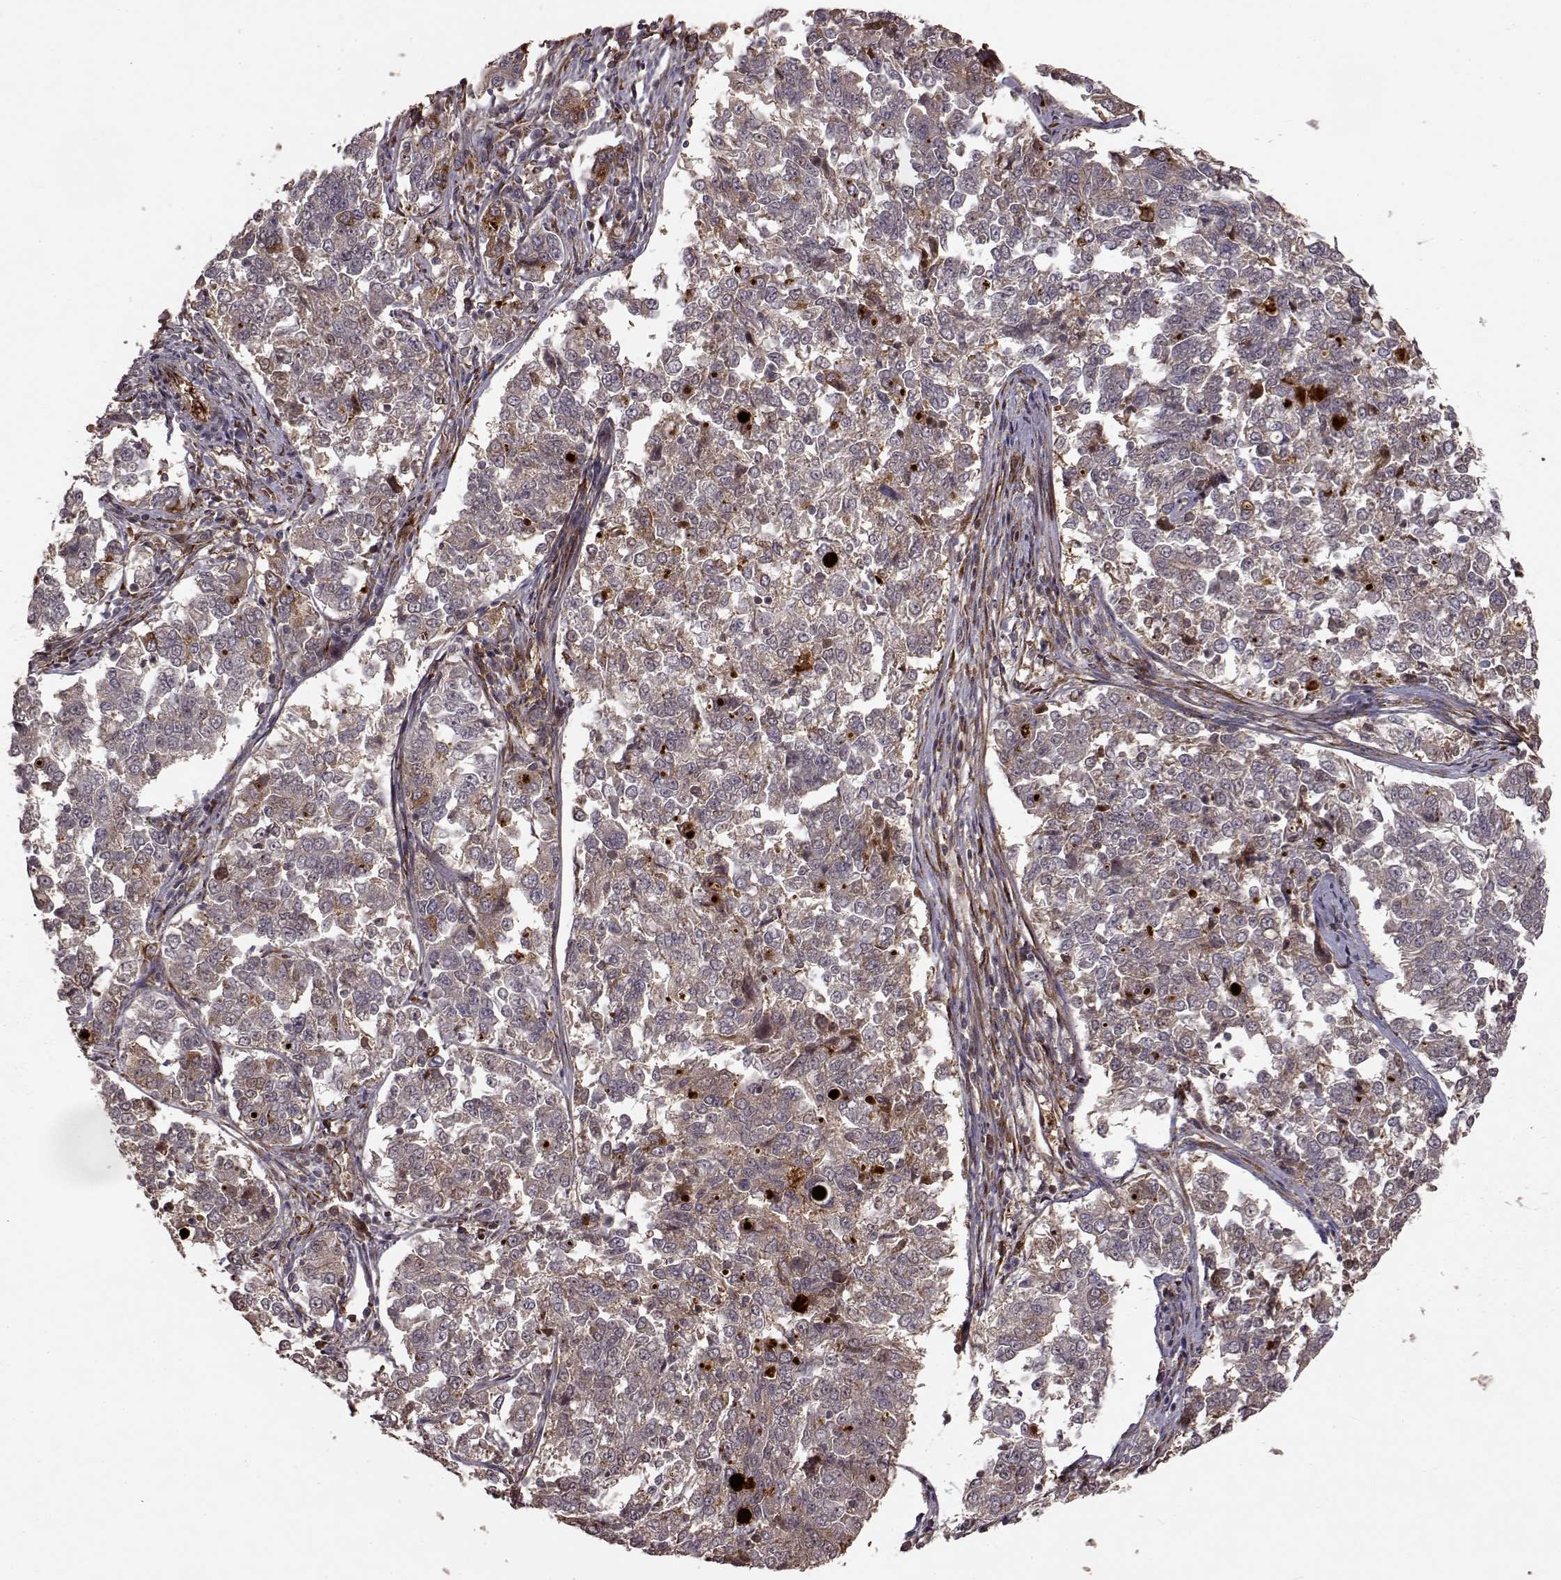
{"staining": {"intensity": "moderate", "quantity": "<25%", "location": "cytoplasmic/membranous"}, "tissue": "endometrial cancer", "cell_type": "Tumor cells", "image_type": "cancer", "snomed": [{"axis": "morphology", "description": "Adenocarcinoma, NOS"}, {"axis": "topography", "description": "Endometrium"}], "caption": "High-magnification brightfield microscopy of endometrial adenocarcinoma stained with DAB (3,3'-diaminobenzidine) (brown) and counterstained with hematoxylin (blue). tumor cells exhibit moderate cytoplasmic/membranous expression is identified in approximately<25% of cells.", "gene": "FSTL1", "patient": {"sex": "female", "age": 43}}